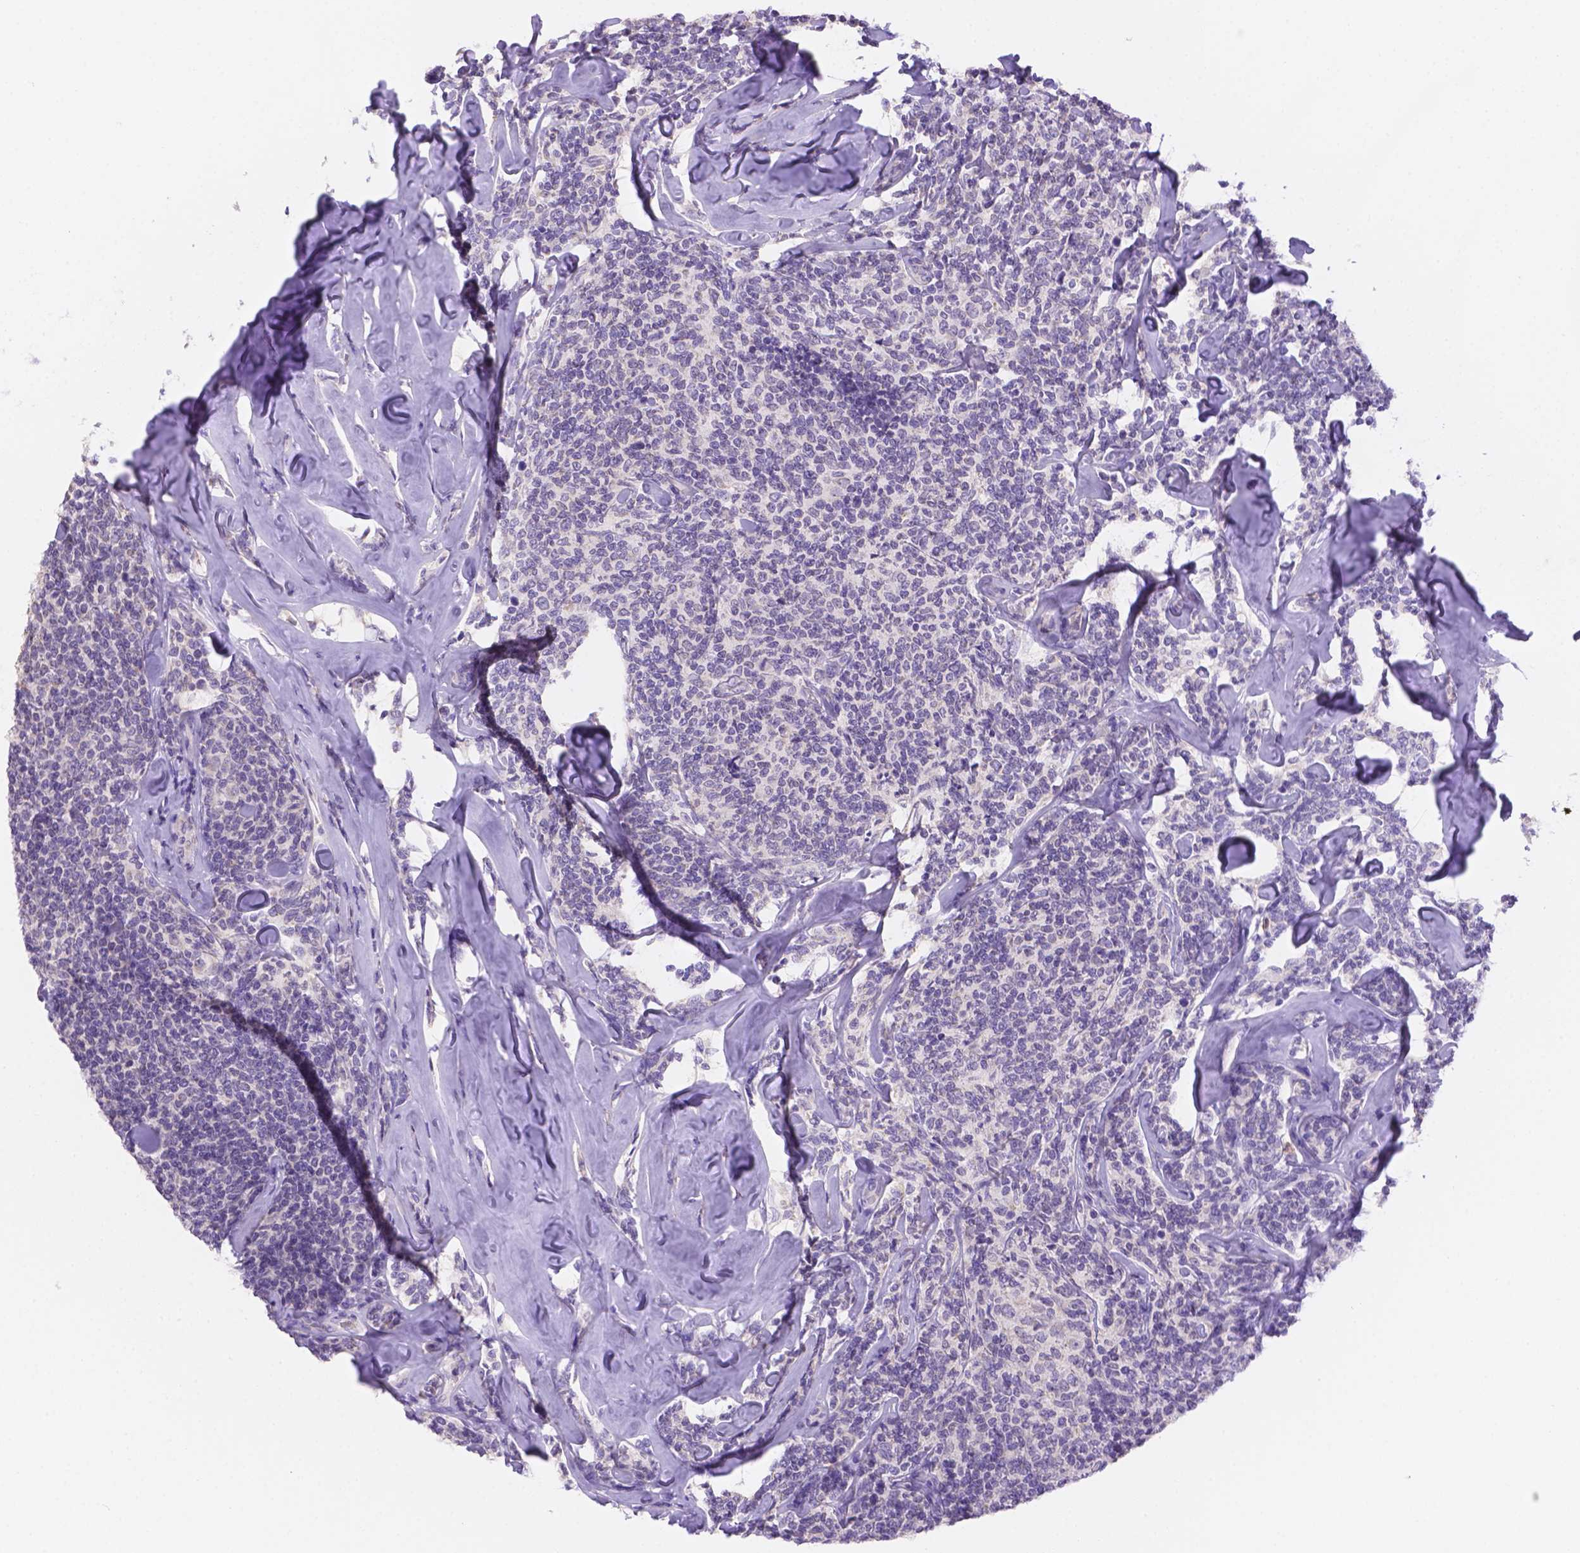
{"staining": {"intensity": "negative", "quantity": "none", "location": "none"}, "tissue": "lymphoma", "cell_type": "Tumor cells", "image_type": "cancer", "snomed": [{"axis": "morphology", "description": "Malignant lymphoma, non-Hodgkin's type, Low grade"}, {"axis": "topography", "description": "Lymph node"}], "caption": "High magnification brightfield microscopy of malignant lymphoma, non-Hodgkin's type (low-grade) stained with DAB (brown) and counterstained with hematoxylin (blue): tumor cells show no significant positivity.", "gene": "NXPE2", "patient": {"sex": "female", "age": 56}}